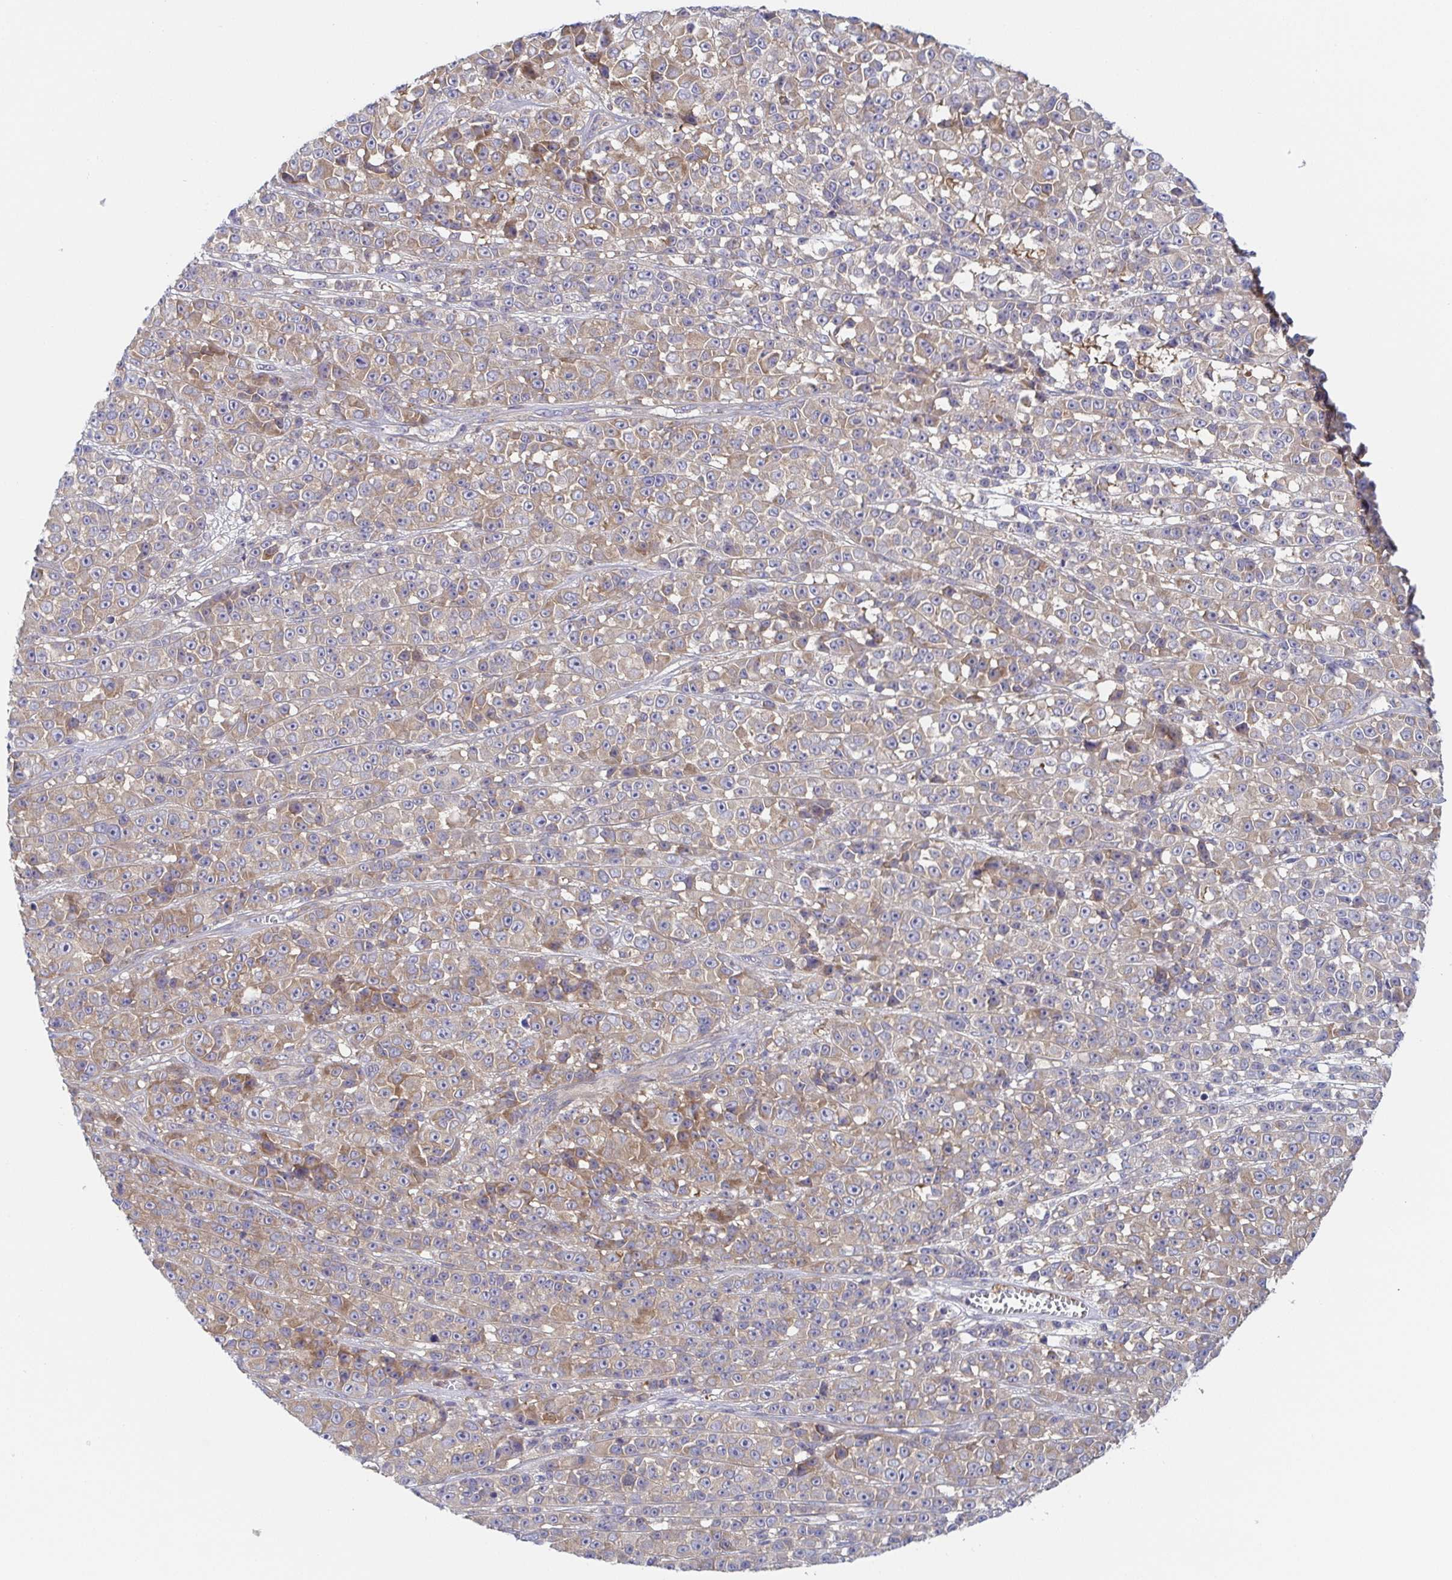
{"staining": {"intensity": "weak", "quantity": ">75%", "location": "cytoplasmic/membranous"}, "tissue": "melanoma", "cell_type": "Tumor cells", "image_type": "cancer", "snomed": [{"axis": "morphology", "description": "Malignant melanoma, NOS"}, {"axis": "topography", "description": "Skin"}, {"axis": "topography", "description": "Skin of back"}], "caption": "A photomicrograph of malignant melanoma stained for a protein demonstrates weak cytoplasmic/membranous brown staining in tumor cells.", "gene": "TUFT1", "patient": {"sex": "male", "age": 91}}